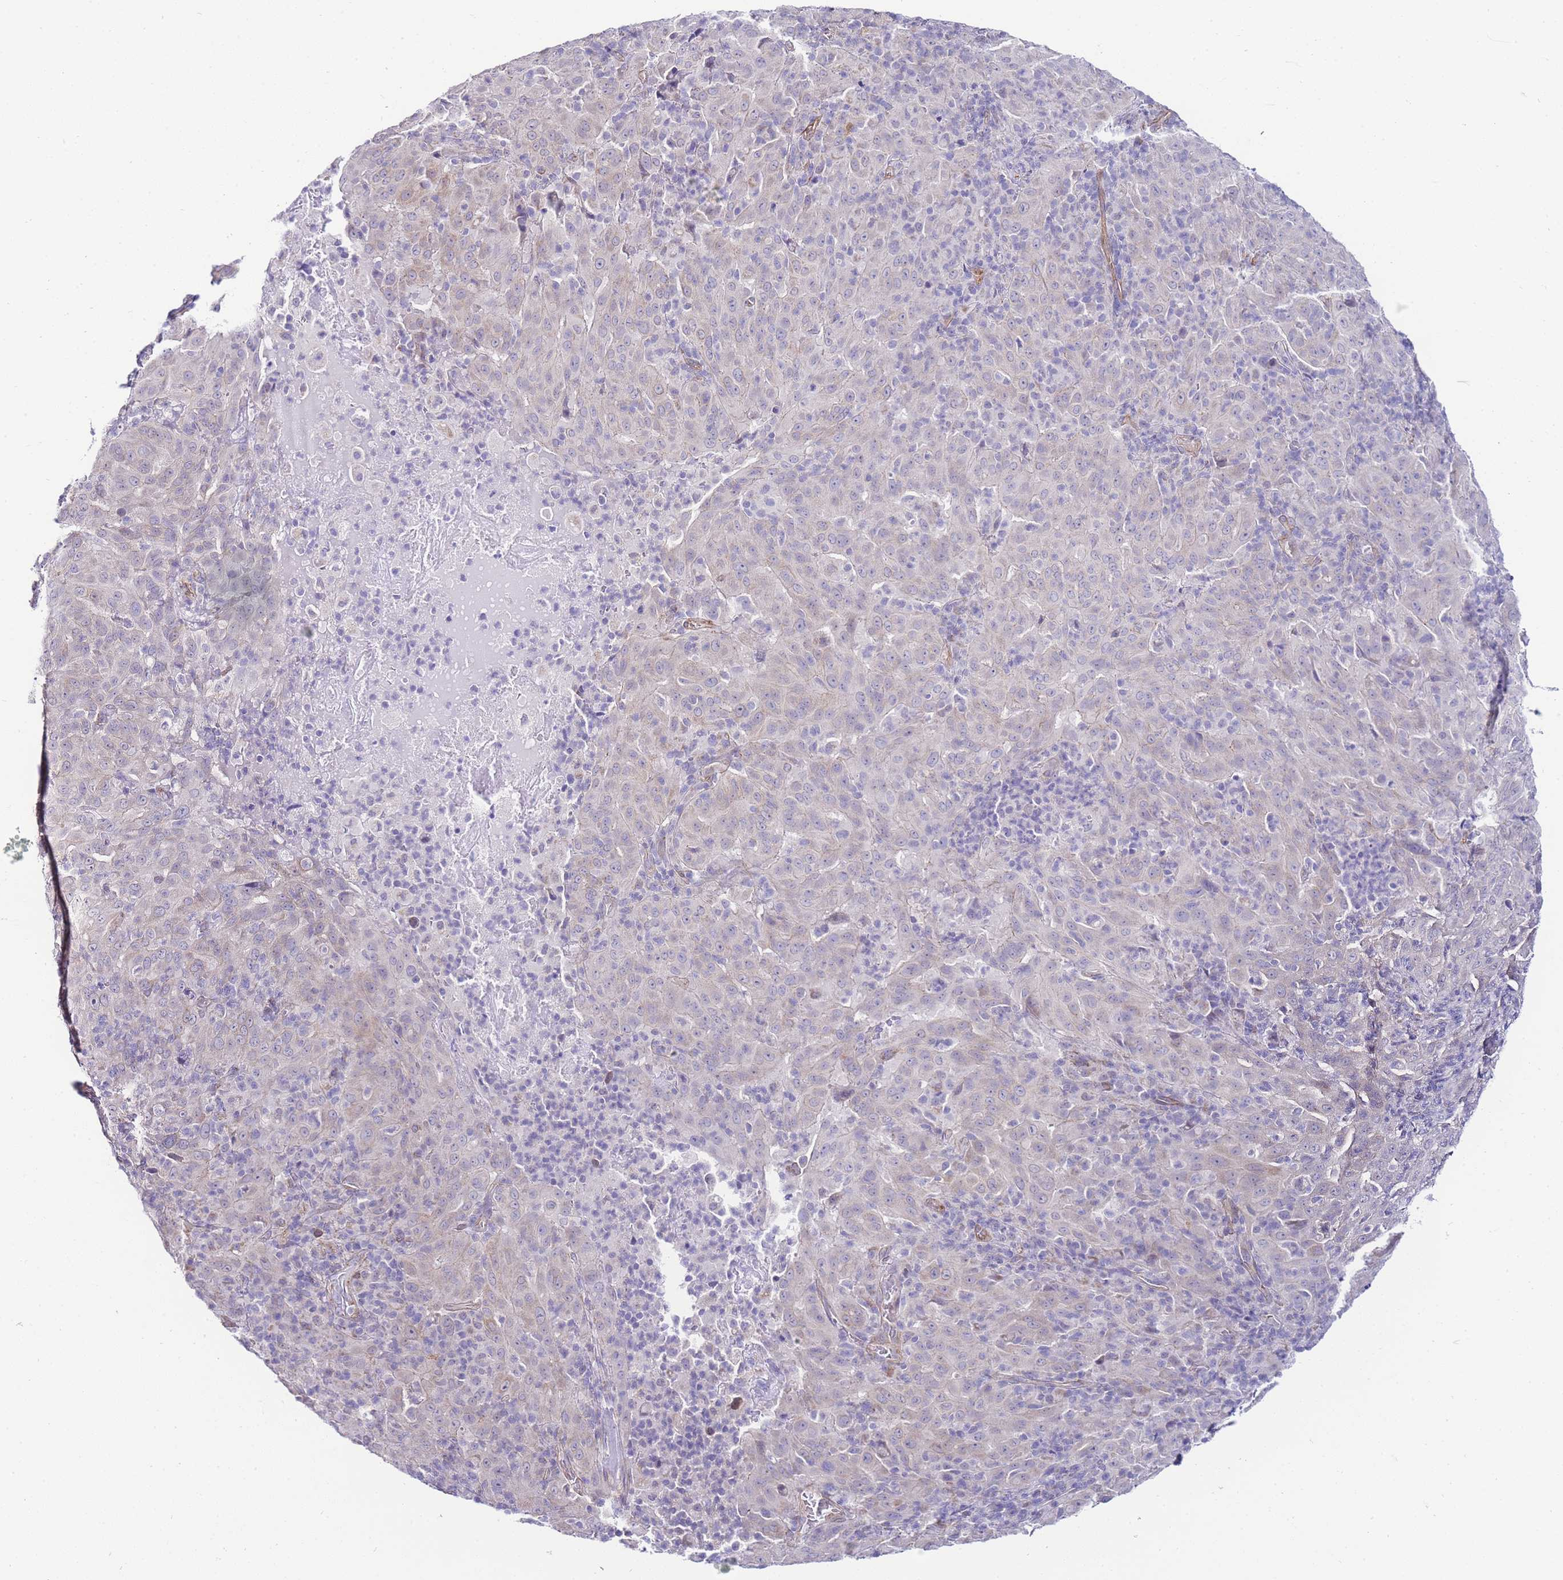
{"staining": {"intensity": "moderate", "quantity": "25%-75%", "location": "cytoplasmic/membranous"}, "tissue": "pancreatic cancer", "cell_type": "Tumor cells", "image_type": "cancer", "snomed": [{"axis": "morphology", "description": "Adenocarcinoma, NOS"}, {"axis": "topography", "description": "Pancreas"}], "caption": "Immunohistochemistry micrograph of neoplastic tissue: pancreatic cancer (adenocarcinoma) stained using IHC exhibits medium levels of moderate protein expression localized specifically in the cytoplasmic/membranous of tumor cells, appearing as a cytoplasmic/membranous brown color.", "gene": "PDCD7", "patient": {"sex": "male", "age": 63}}